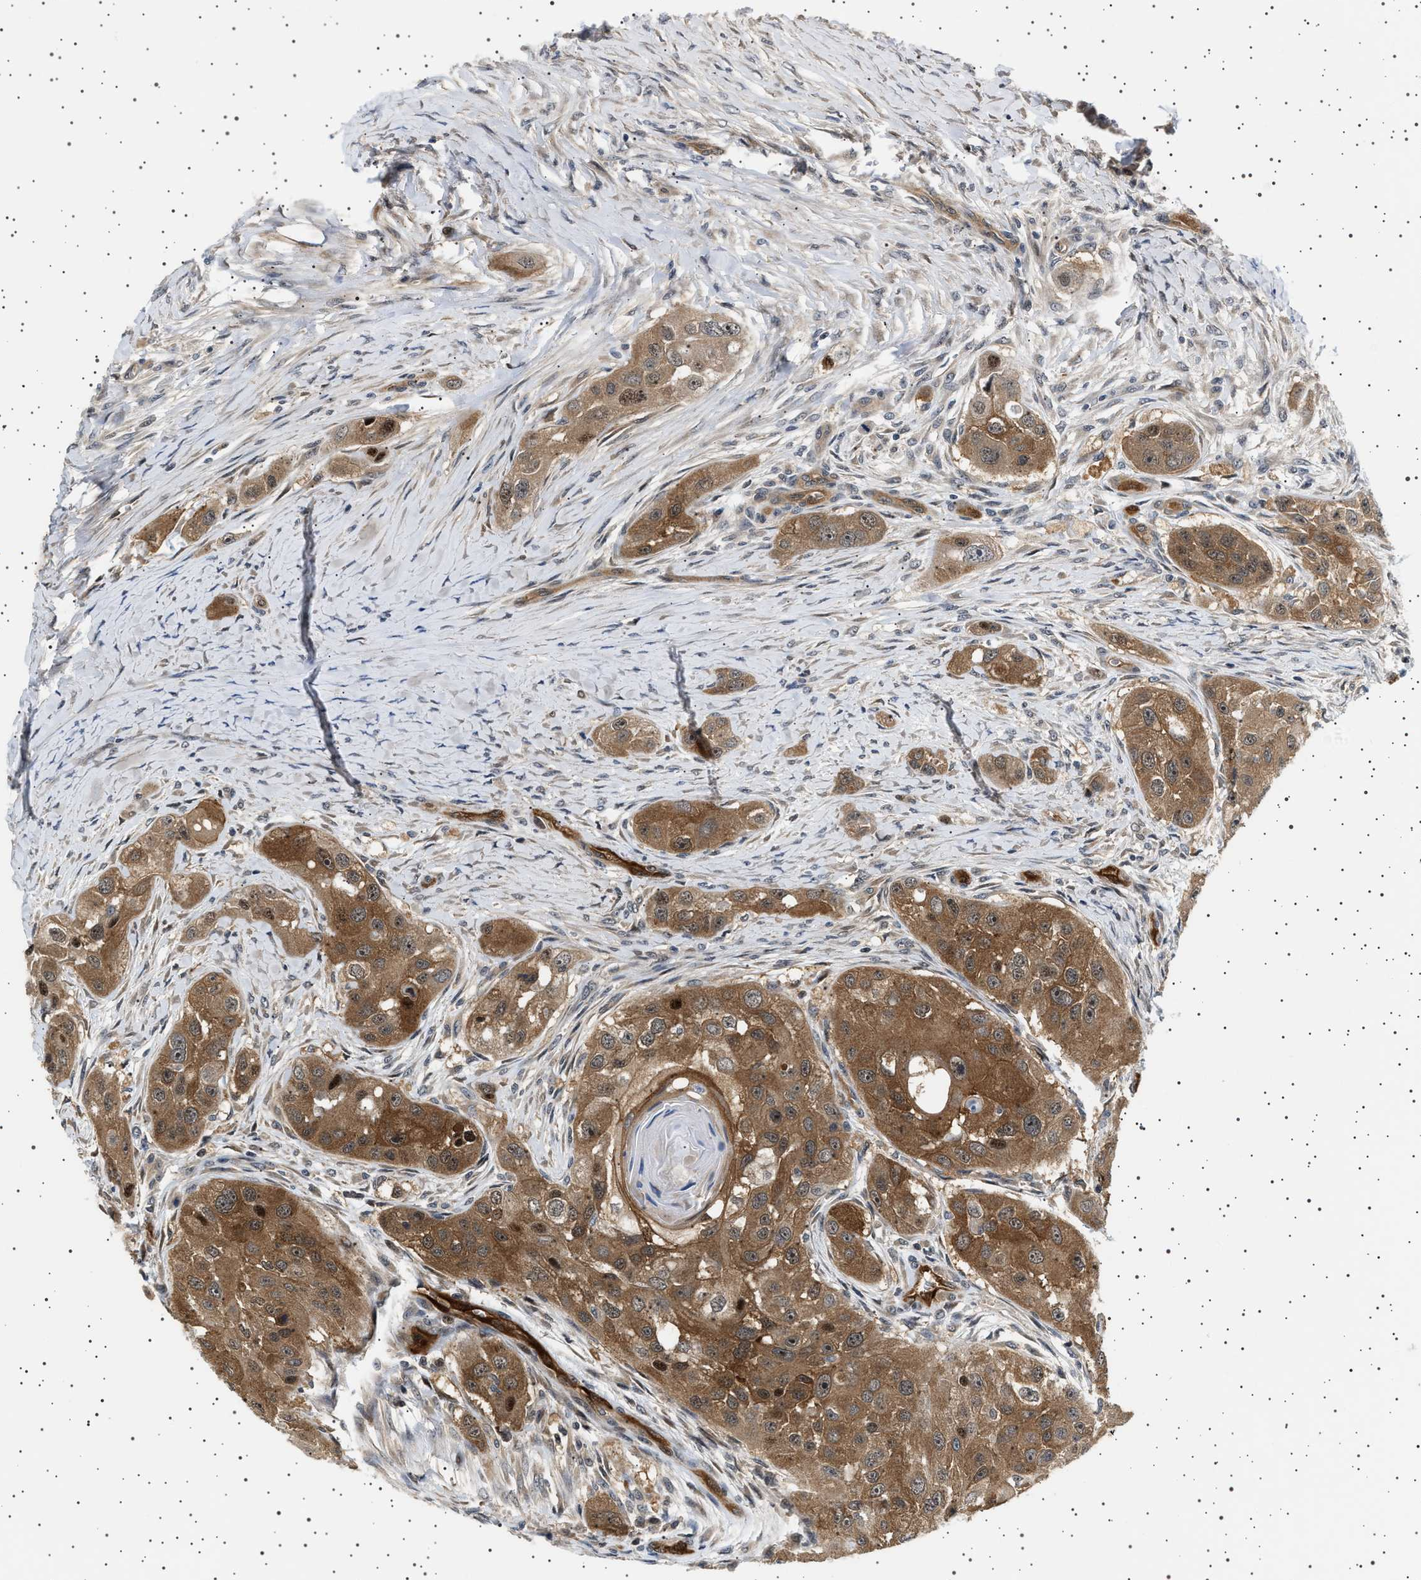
{"staining": {"intensity": "moderate", "quantity": ">75%", "location": "cytoplasmic/membranous,nuclear"}, "tissue": "head and neck cancer", "cell_type": "Tumor cells", "image_type": "cancer", "snomed": [{"axis": "morphology", "description": "Normal tissue, NOS"}, {"axis": "morphology", "description": "Squamous cell carcinoma, NOS"}, {"axis": "topography", "description": "Skeletal muscle"}, {"axis": "topography", "description": "Head-Neck"}], "caption": "This is a photomicrograph of immunohistochemistry (IHC) staining of squamous cell carcinoma (head and neck), which shows moderate expression in the cytoplasmic/membranous and nuclear of tumor cells.", "gene": "BAG3", "patient": {"sex": "male", "age": 51}}